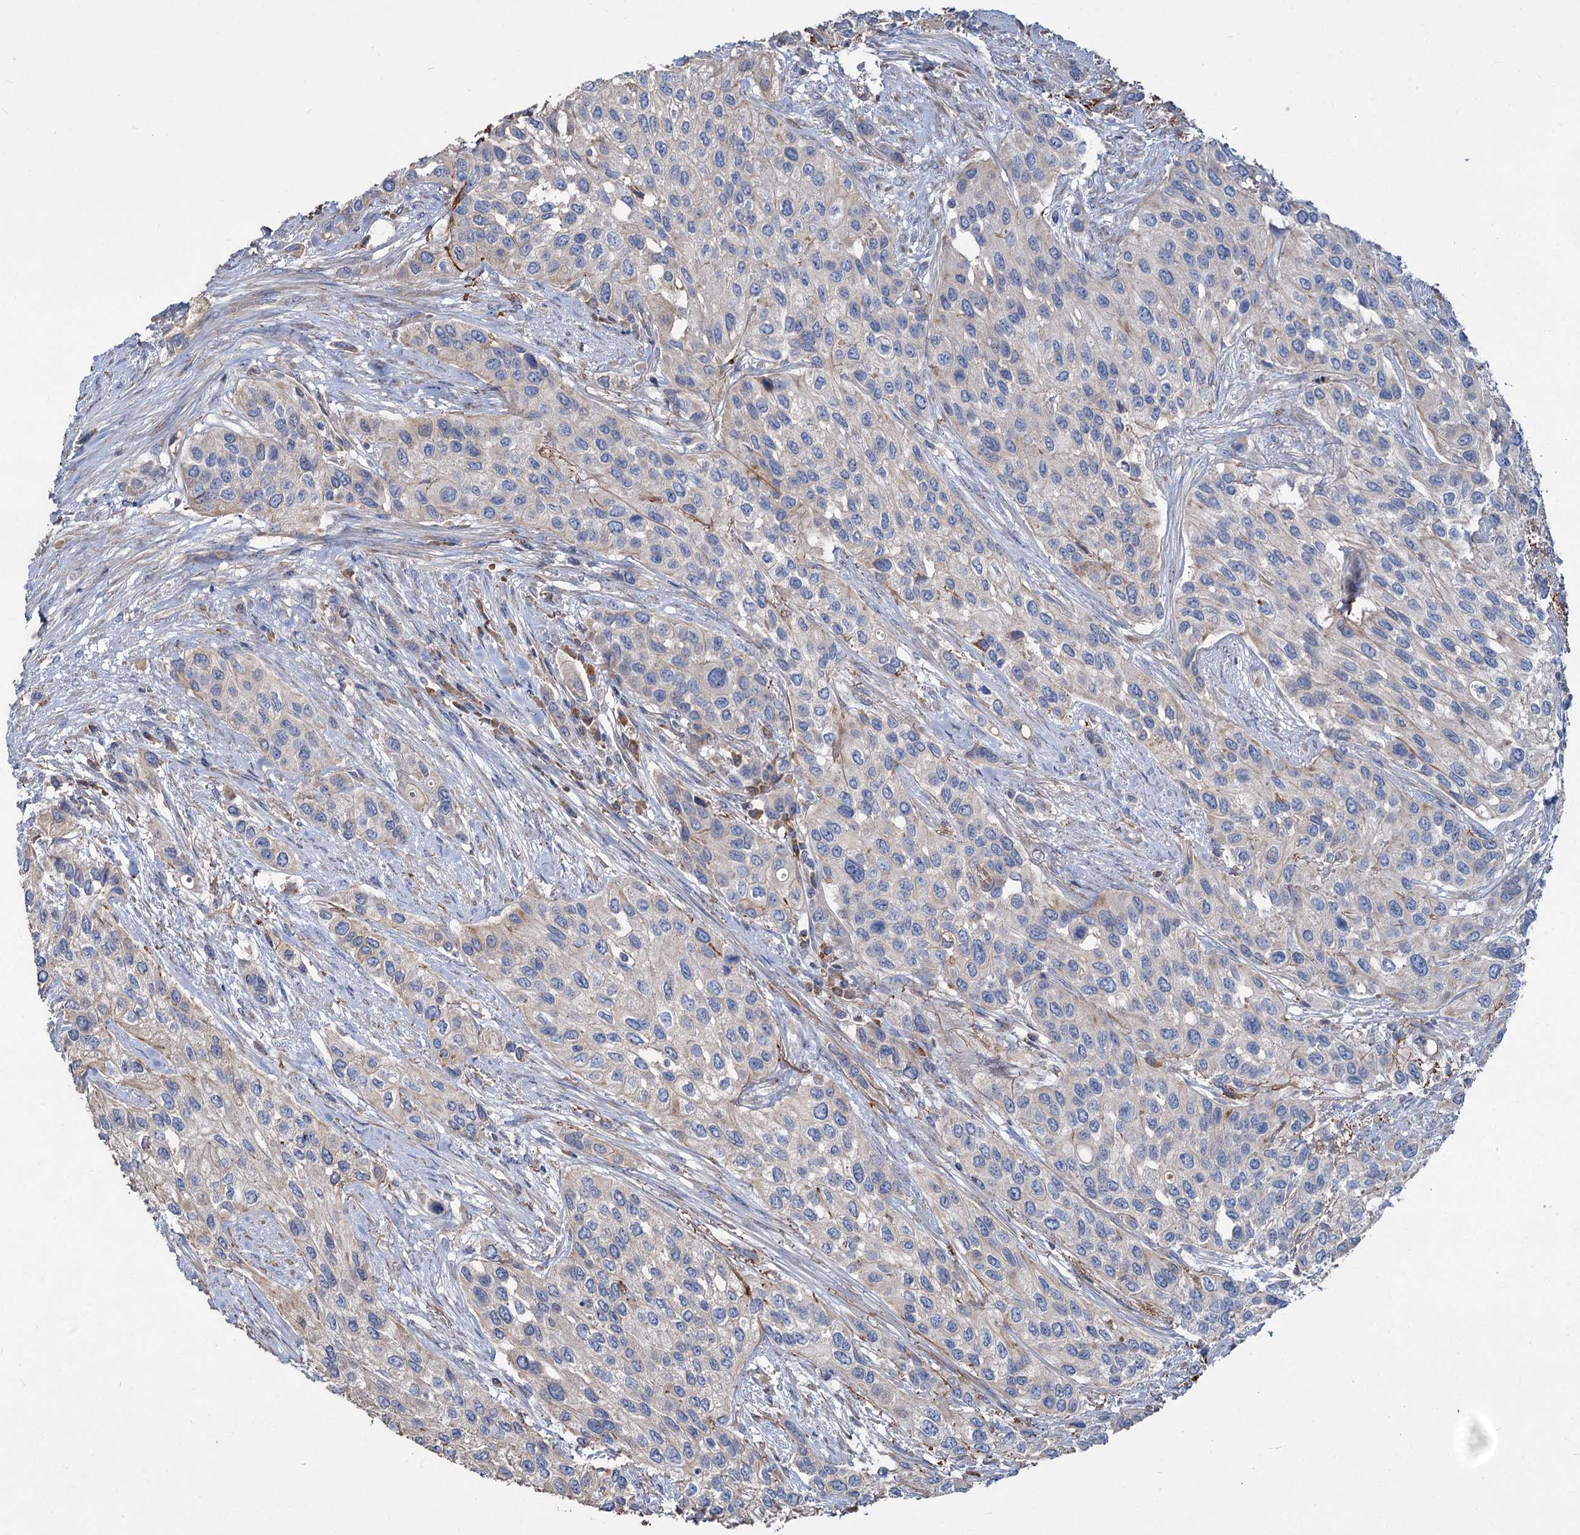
{"staining": {"intensity": "weak", "quantity": "<25%", "location": "cytoplasmic/membranous"}, "tissue": "urothelial cancer", "cell_type": "Tumor cells", "image_type": "cancer", "snomed": [{"axis": "morphology", "description": "Normal tissue, NOS"}, {"axis": "morphology", "description": "Urothelial carcinoma, High grade"}, {"axis": "topography", "description": "Vascular tissue"}, {"axis": "topography", "description": "Urinary bladder"}], "caption": "Tumor cells are negative for protein expression in human urothelial cancer.", "gene": "URAD", "patient": {"sex": "female", "age": 56}}